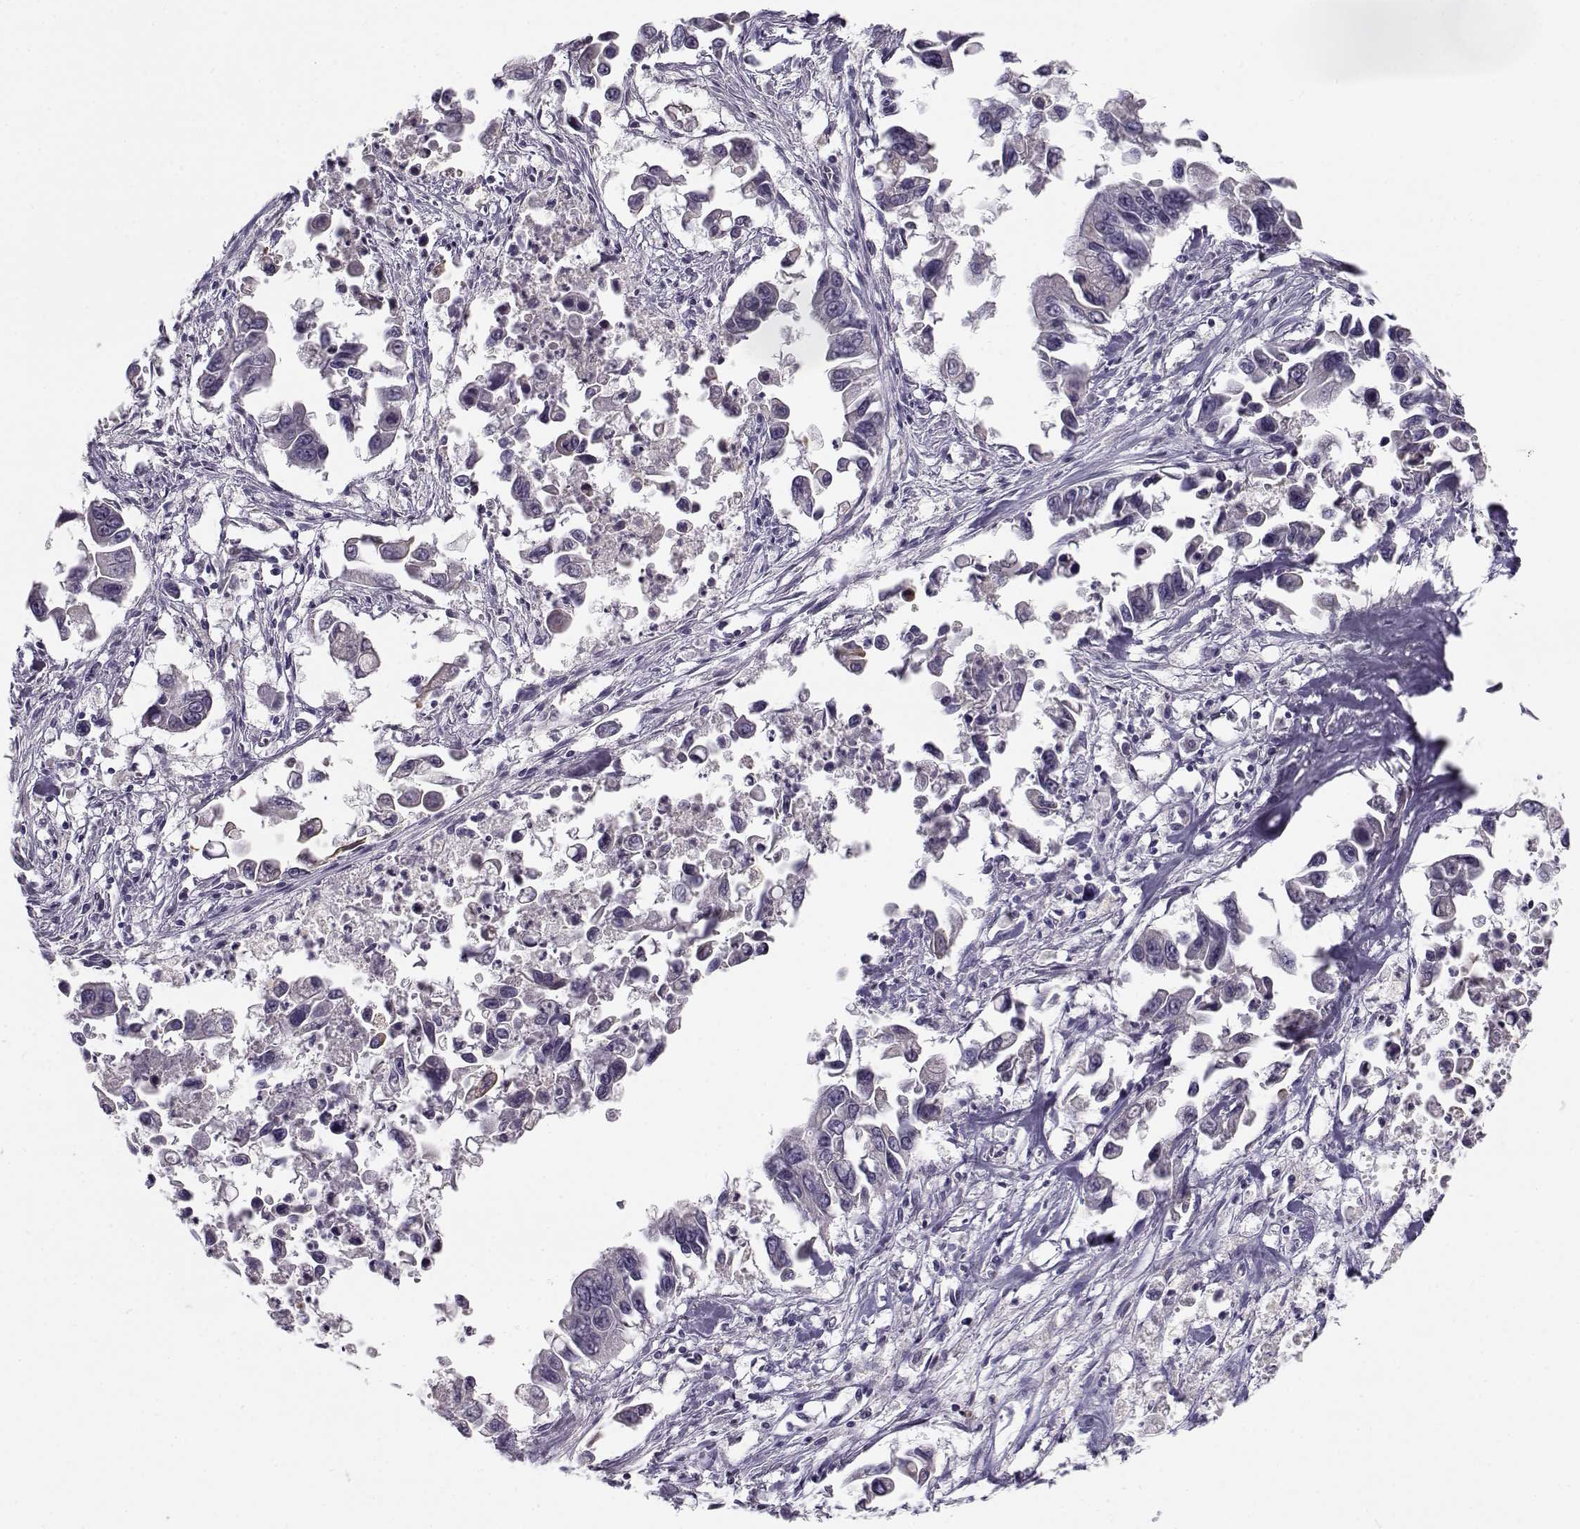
{"staining": {"intensity": "negative", "quantity": "none", "location": "none"}, "tissue": "pancreatic cancer", "cell_type": "Tumor cells", "image_type": "cancer", "snomed": [{"axis": "morphology", "description": "Adenocarcinoma, NOS"}, {"axis": "topography", "description": "Pancreas"}], "caption": "An image of pancreatic cancer (adenocarcinoma) stained for a protein exhibits no brown staining in tumor cells.", "gene": "TMEM145", "patient": {"sex": "female", "age": 83}}